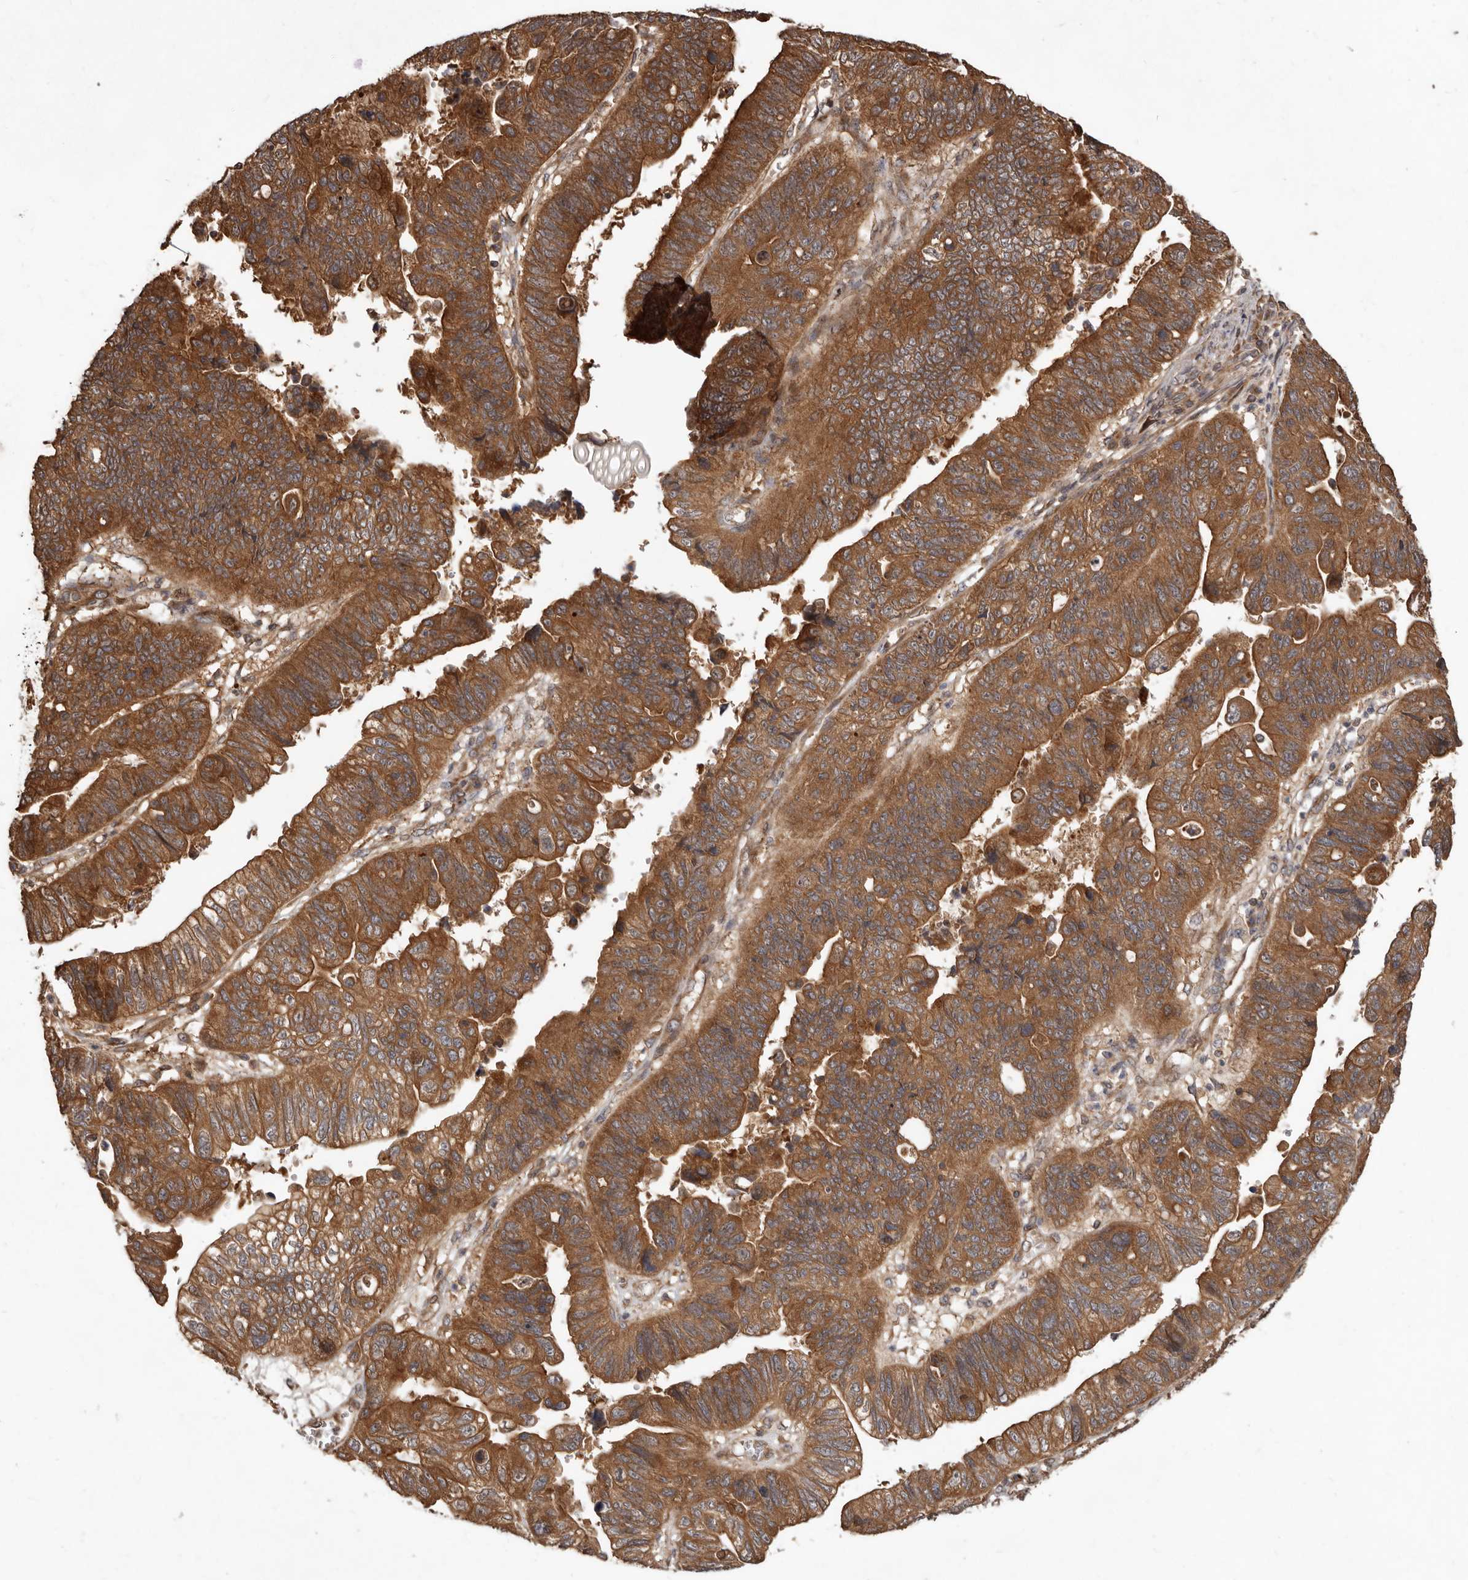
{"staining": {"intensity": "moderate", "quantity": ">75%", "location": "cytoplasmic/membranous"}, "tissue": "stomach cancer", "cell_type": "Tumor cells", "image_type": "cancer", "snomed": [{"axis": "morphology", "description": "Adenocarcinoma, NOS"}, {"axis": "topography", "description": "Stomach"}], "caption": "Immunohistochemistry image of neoplastic tissue: stomach adenocarcinoma stained using IHC reveals medium levels of moderate protein expression localized specifically in the cytoplasmic/membranous of tumor cells, appearing as a cytoplasmic/membranous brown color.", "gene": "STK36", "patient": {"sex": "male", "age": 59}}